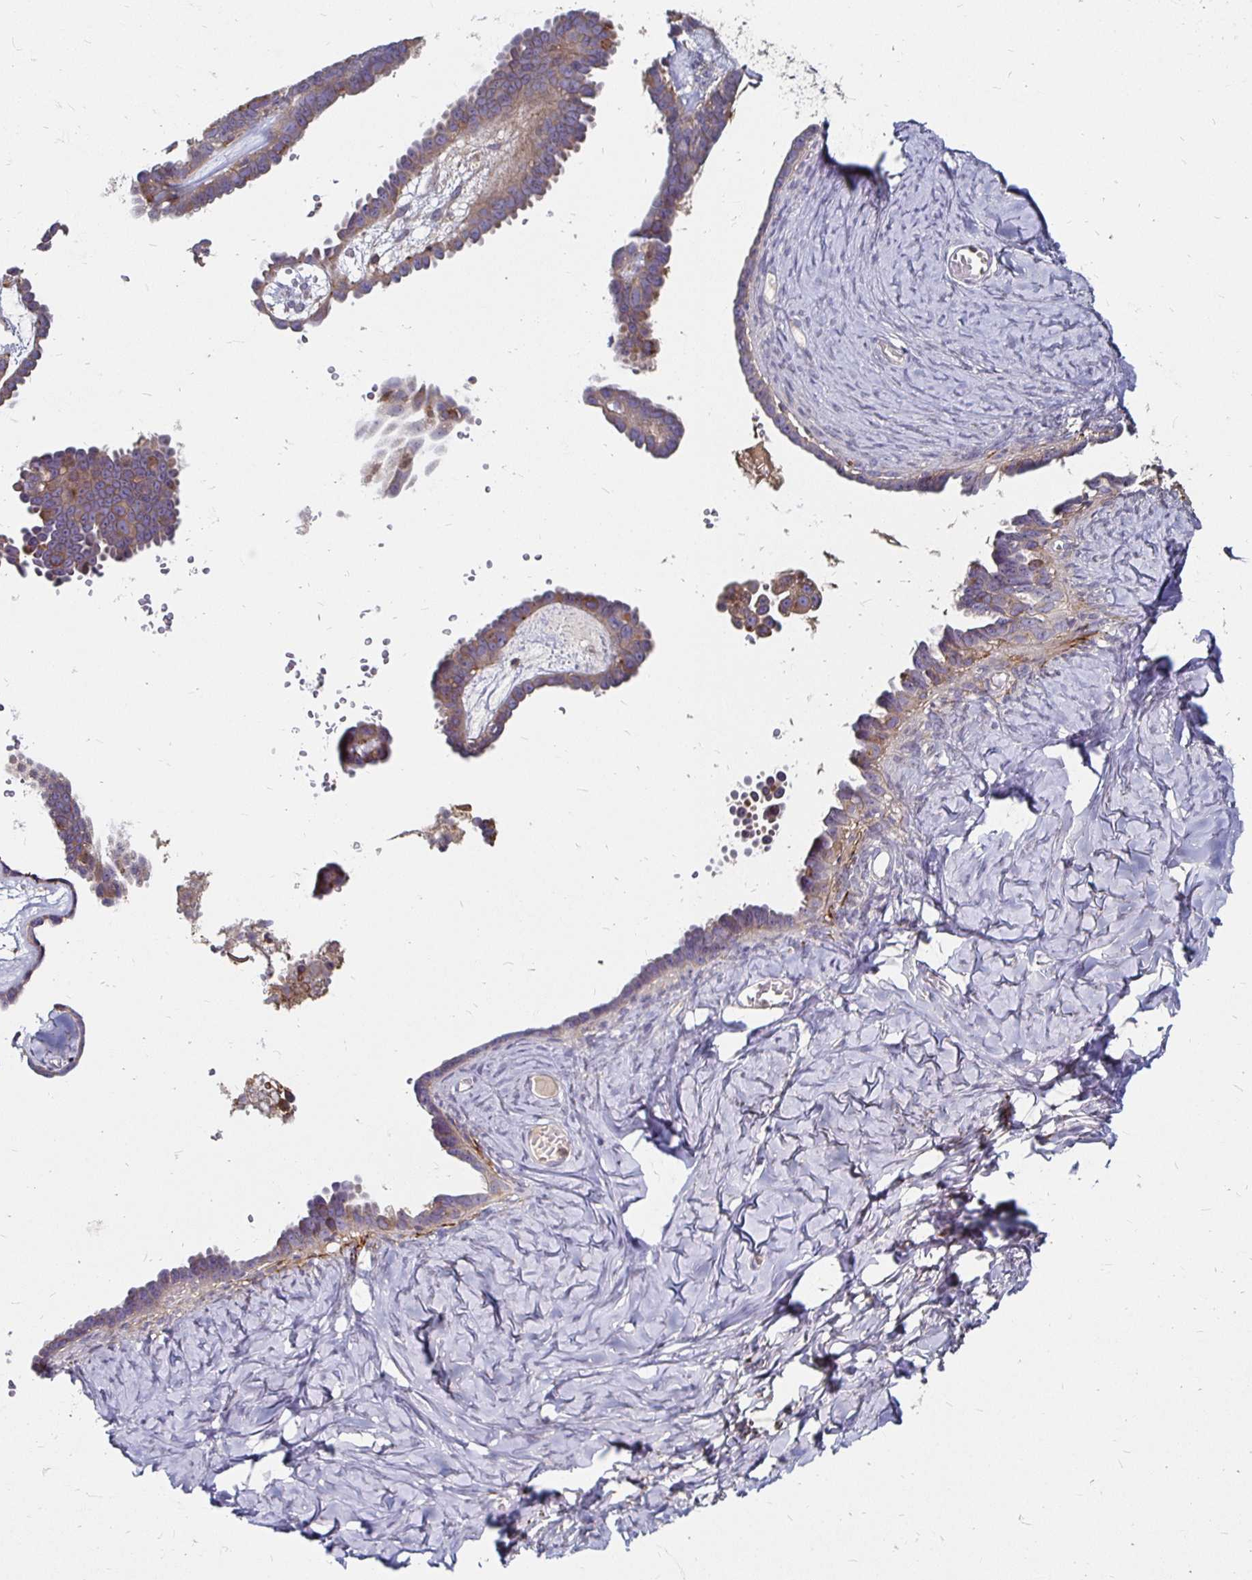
{"staining": {"intensity": "weak", "quantity": "25%-75%", "location": "cytoplasmic/membranous"}, "tissue": "ovarian cancer", "cell_type": "Tumor cells", "image_type": "cancer", "snomed": [{"axis": "morphology", "description": "Cystadenocarcinoma, serous, NOS"}, {"axis": "topography", "description": "Ovary"}], "caption": "Immunohistochemical staining of ovarian cancer (serous cystadenocarcinoma) exhibits low levels of weak cytoplasmic/membranous protein positivity in approximately 25%-75% of tumor cells. (Brightfield microscopy of DAB IHC at high magnification).", "gene": "NCSTN", "patient": {"sex": "female", "age": 69}}